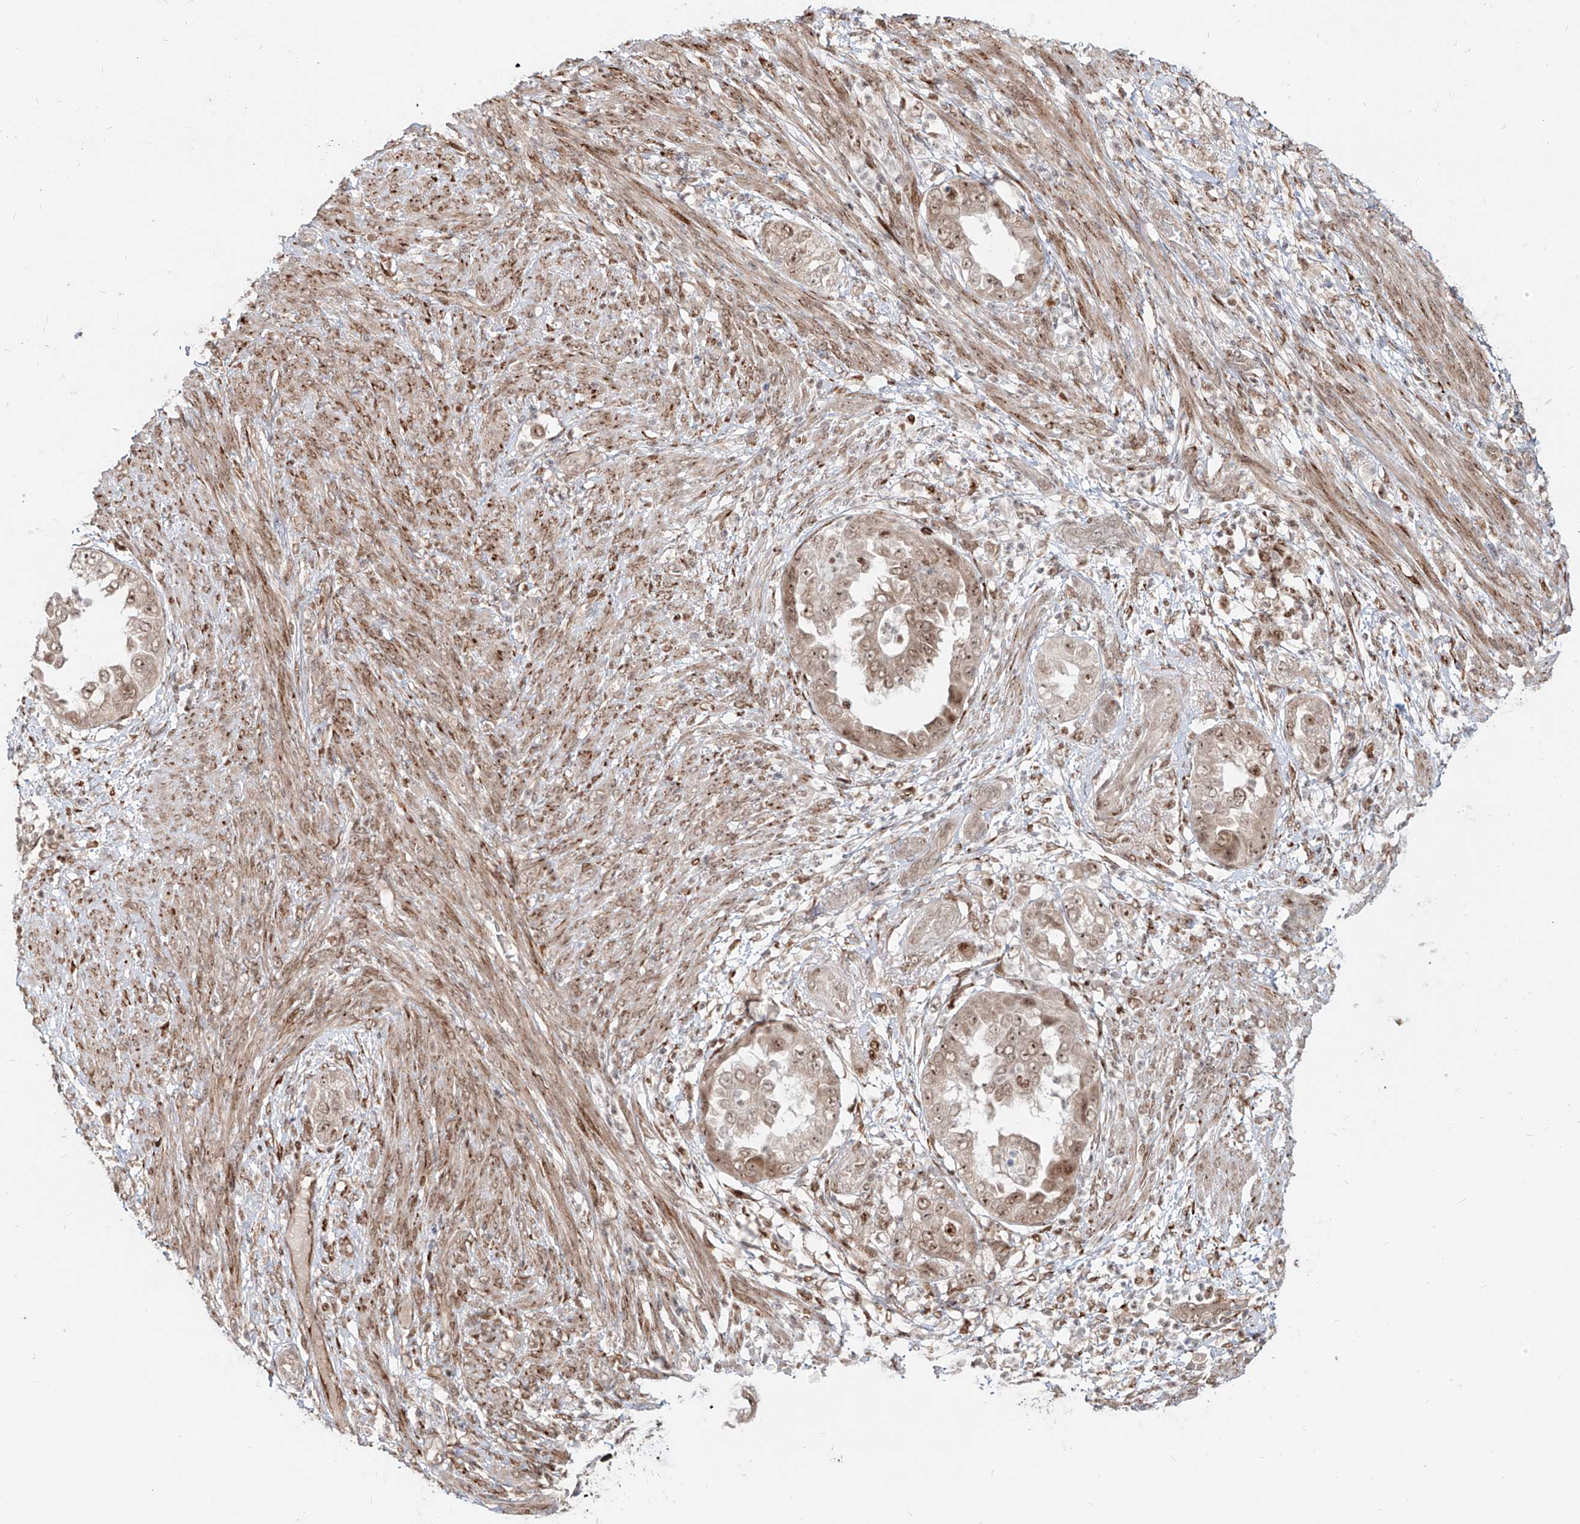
{"staining": {"intensity": "moderate", "quantity": ">75%", "location": "nuclear"}, "tissue": "endometrial cancer", "cell_type": "Tumor cells", "image_type": "cancer", "snomed": [{"axis": "morphology", "description": "Adenocarcinoma, NOS"}, {"axis": "topography", "description": "Endometrium"}], "caption": "Brown immunohistochemical staining in adenocarcinoma (endometrial) displays moderate nuclear staining in approximately >75% of tumor cells.", "gene": "ZNF710", "patient": {"sex": "female", "age": 85}}